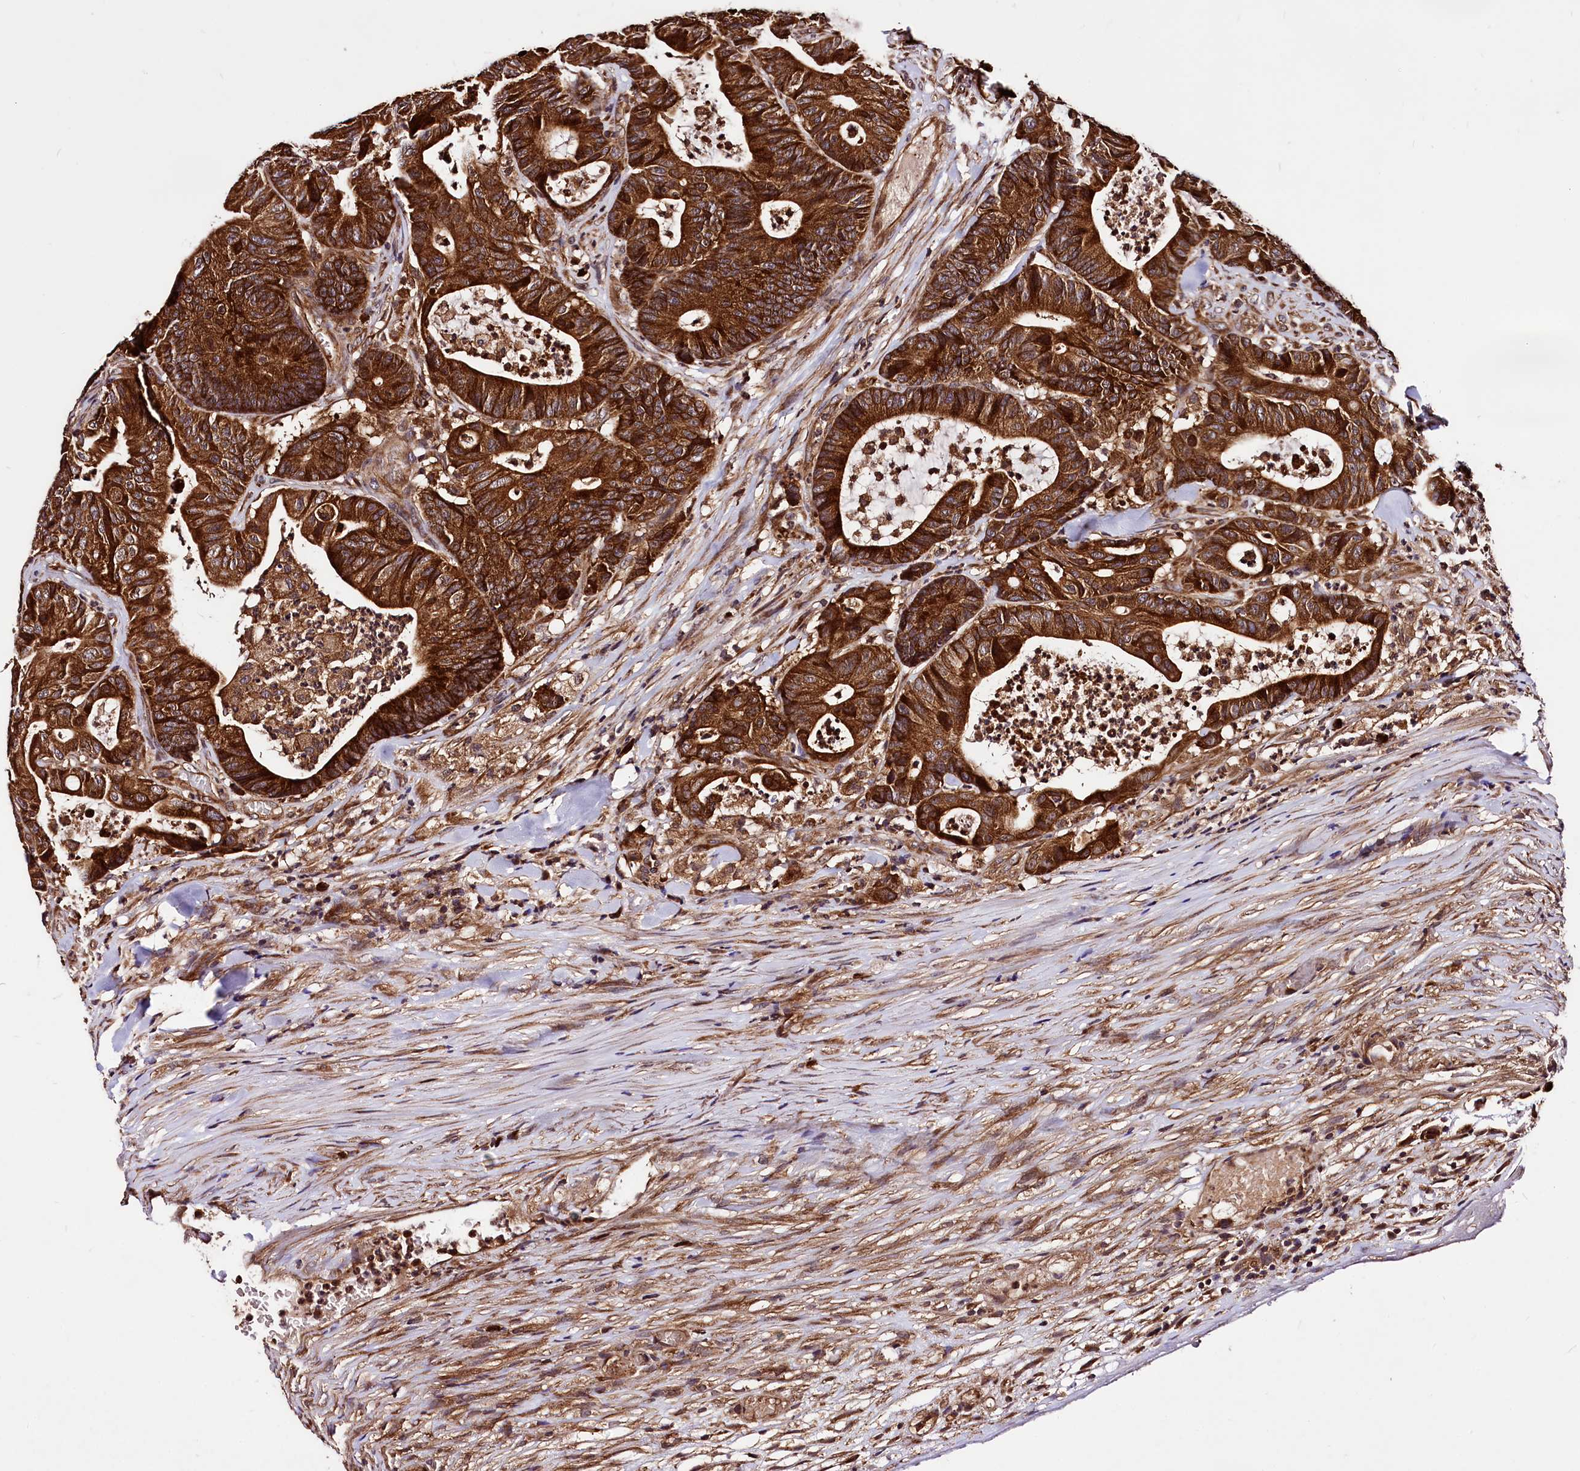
{"staining": {"intensity": "strong", "quantity": ">75%", "location": "cytoplasmic/membranous"}, "tissue": "colorectal cancer", "cell_type": "Tumor cells", "image_type": "cancer", "snomed": [{"axis": "morphology", "description": "Adenocarcinoma, NOS"}, {"axis": "topography", "description": "Colon"}], "caption": "Protein staining demonstrates strong cytoplasmic/membranous staining in about >75% of tumor cells in colorectal cancer (adenocarcinoma).", "gene": "LRSAM1", "patient": {"sex": "female", "age": 84}}